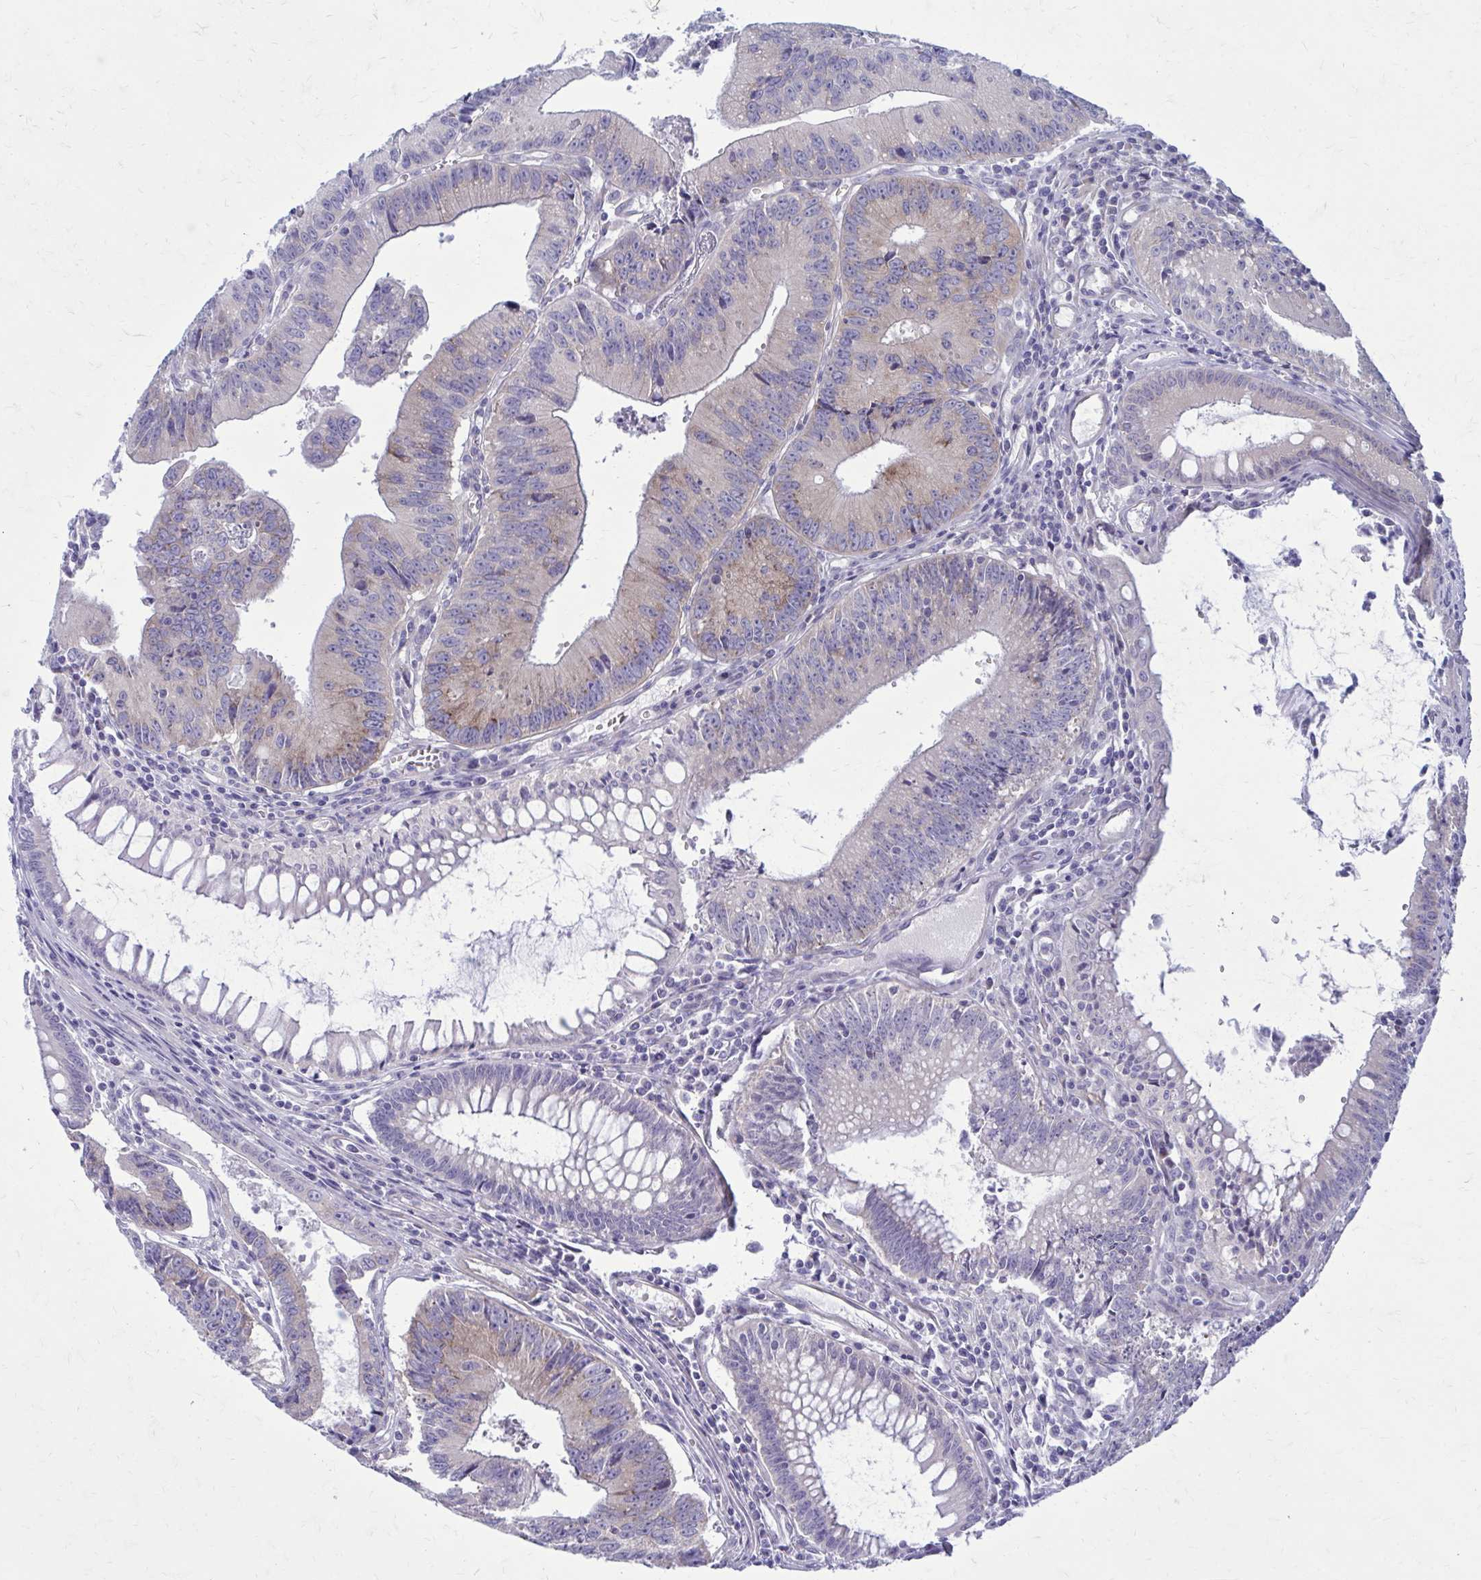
{"staining": {"intensity": "weak", "quantity": "<25%", "location": "cytoplasmic/membranous"}, "tissue": "colorectal cancer", "cell_type": "Tumor cells", "image_type": "cancer", "snomed": [{"axis": "morphology", "description": "Adenocarcinoma, NOS"}, {"axis": "topography", "description": "Rectum"}], "caption": "DAB immunohistochemical staining of colorectal adenocarcinoma shows no significant positivity in tumor cells.", "gene": "GIGYF2", "patient": {"sex": "female", "age": 81}}